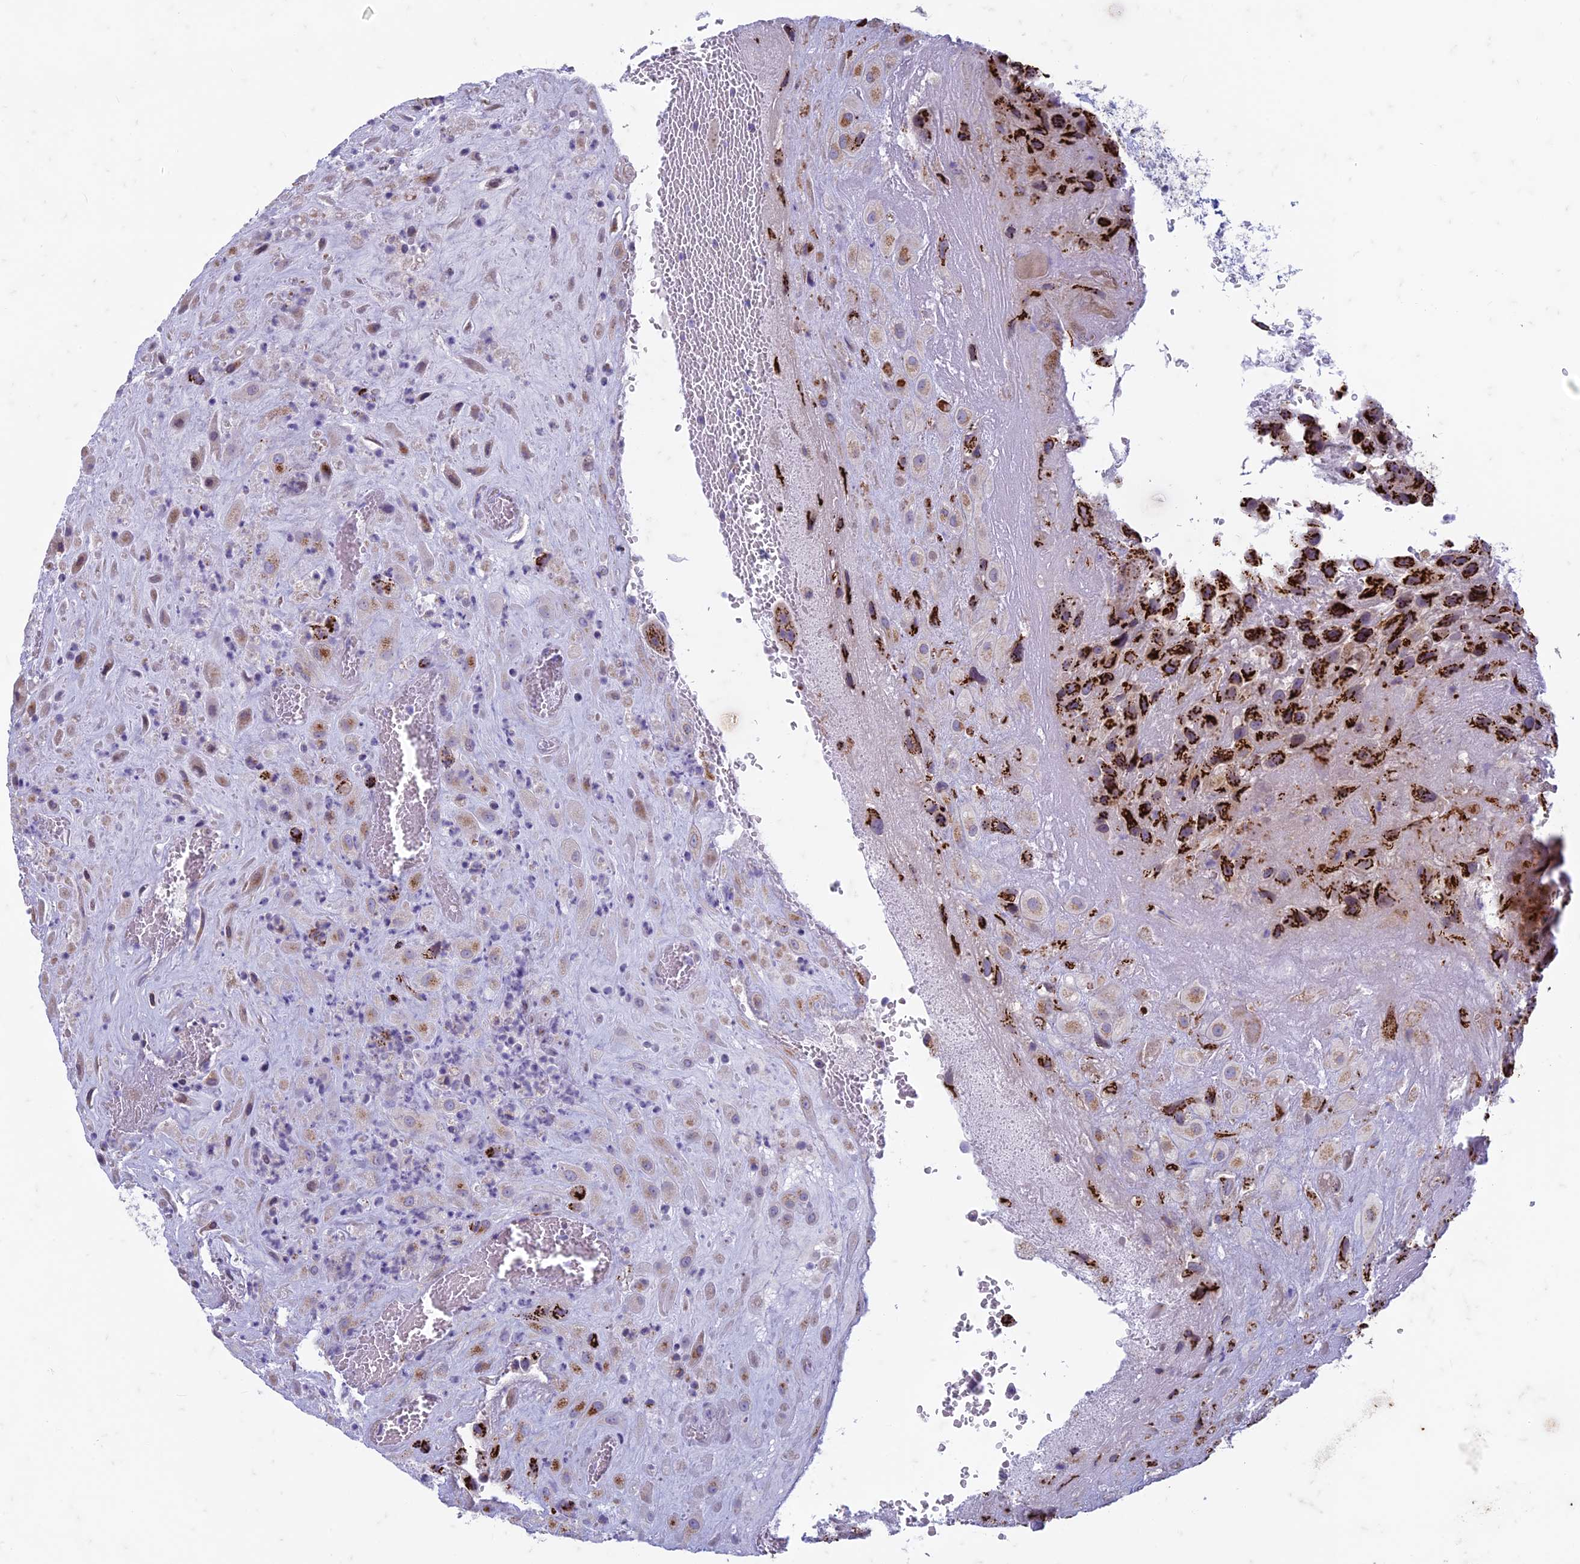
{"staining": {"intensity": "strong", "quantity": ">75%", "location": "cytoplasmic/membranous"}, "tissue": "placenta", "cell_type": "Decidual cells", "image_type": "normal", "snomed": [{"axis": "morphology", "description": "Normal tissue, NOS"}, {"axis": "topography", "description": "Placenta"}], "caption": "High-magnification brightfield microscopy of unremarkable placenta stained with DAB (3,3'-diaminobenzidine) (brown) and counterstained with hematoxylin (blue). decidual cells exhibit strong cytoplasmic/membranous expression is identified in approximately>75% of cells.", "gene": "FAM3C", "patient": {"sex": "female", "age": 35}}